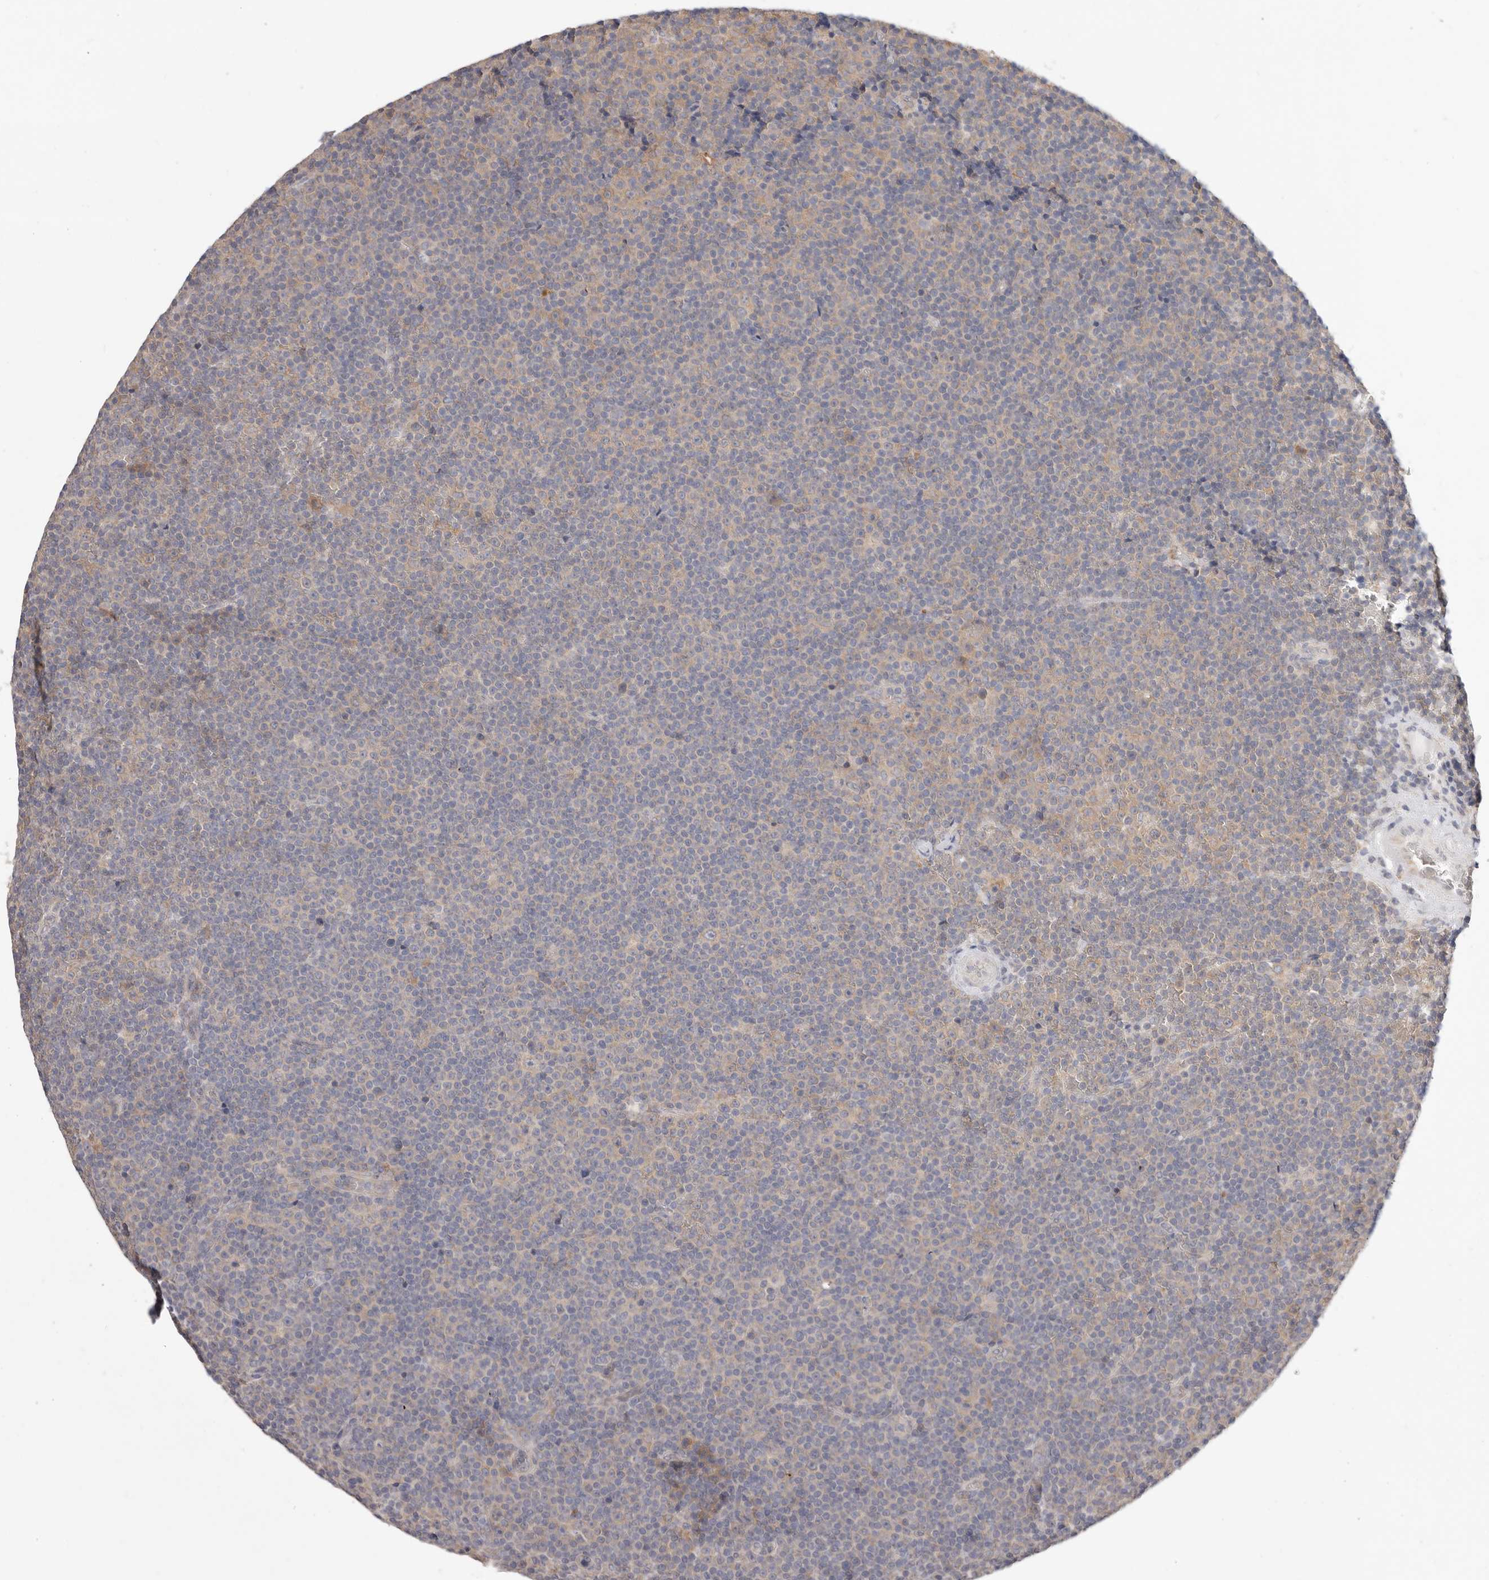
{"staining": {"intensity": "negative", "quantity": "none", "location": "none"}, "tissue": "lymphoma", "cell_type": "Tumor cells", "image_type": "cancer", "snomed": [{"axis": "morphology", "description": "Malignant lymphoma, non-Hodgkin's type, Low grade"}, {"axis": "topography", "description": "Lymph node"}], "caption": "High magnification brightfield microscopy of low-grade malignant lymphoma, non-Hodgkin's type stained with DAB (3,3'-diaminobenzidine) (brown) and counterstained with hematoxylin (blue): tumor cells show no significant positivity. (Stains: DAB (3,3'-diaminobenzidine) immunohistochemistry (IHC) with hematoxylin counter stain, Microscopy: brightfield microscopy at high magnification).", "gene": "WDR77", "patient": {"sex": "female", "age": 67}}